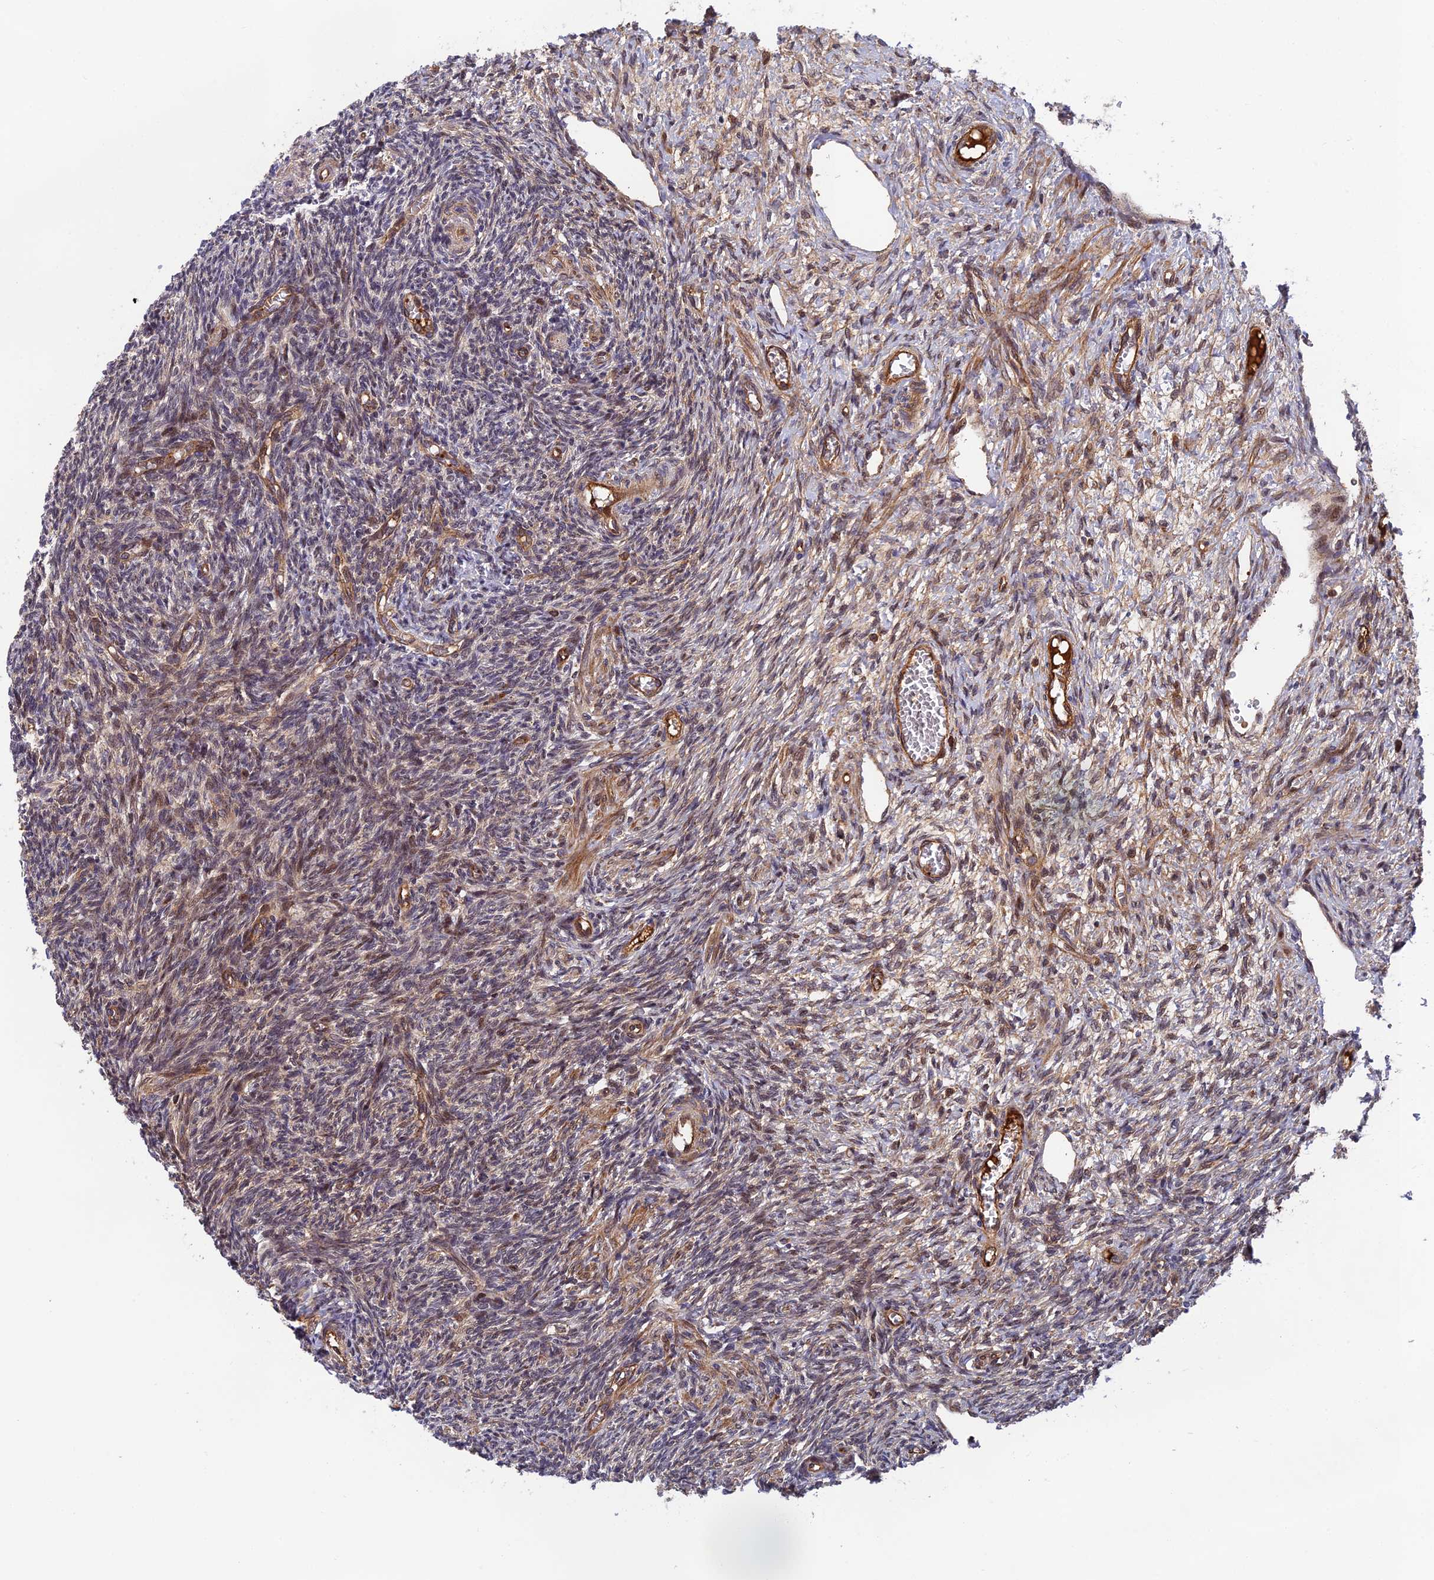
{"staining": {"intensity": "moderate", "quantity": ">75%", "location": "cytoplasmic/membranous"}, "tissue": "ovary", "cell_type": "Follicle cells", "image_type": "normal", "snomed": [{"axis": "morphology", "description": "Normal tissue, NOS"}, {"axis": "topography", "description": "Ovary"}], "caption": "Protein staining of benign ovary reveals moderate cytoplasmic/membranous positivity in about >75% of follicle cells. The staining was performed using DAB (3,3'-diaminobenzidine), with brown indicating positive protein expression. Nuclei are stained blue with hematoxylin.", "gene": "OSBPL1A", "patient": {"sex": "female", "age": 27}}